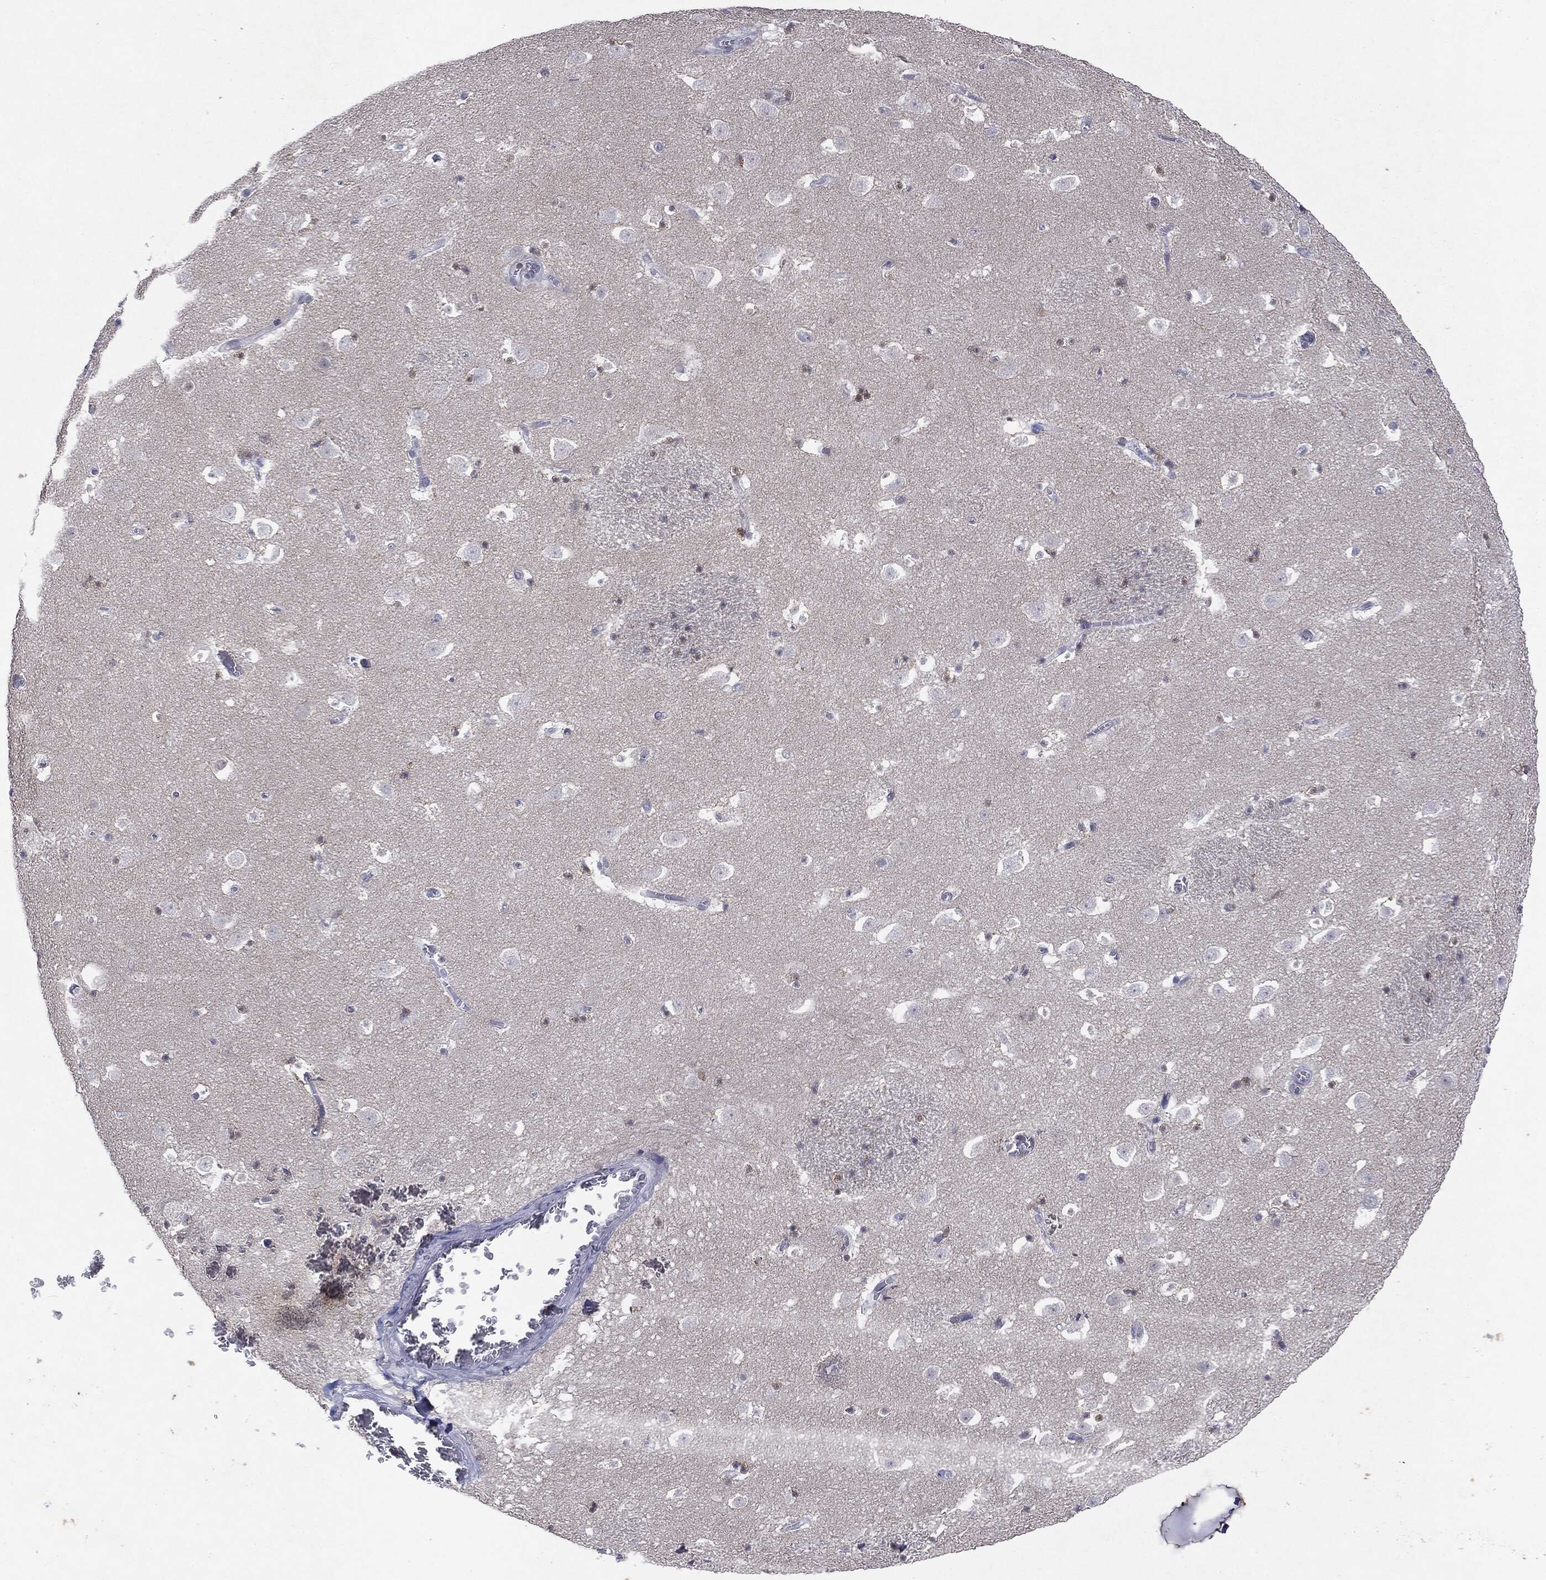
{"staining": {"intensity": "negative", "quantity": "none", "location": "none"}, "tissue": "caudate", "cell_type": "Glial cells", "image_type": "normal", "snomed": [{"axis": "morphology", "description": "Normal tissue, NOS"}, {"axis": "topography", "description": "Lateral ventricle wall"}], "caption": "Human caudate stained for a protein using IHC exhibits no staining in glial cells.", "gene": "KIF2C", "patient": {"sex": "female", "age": 42}}